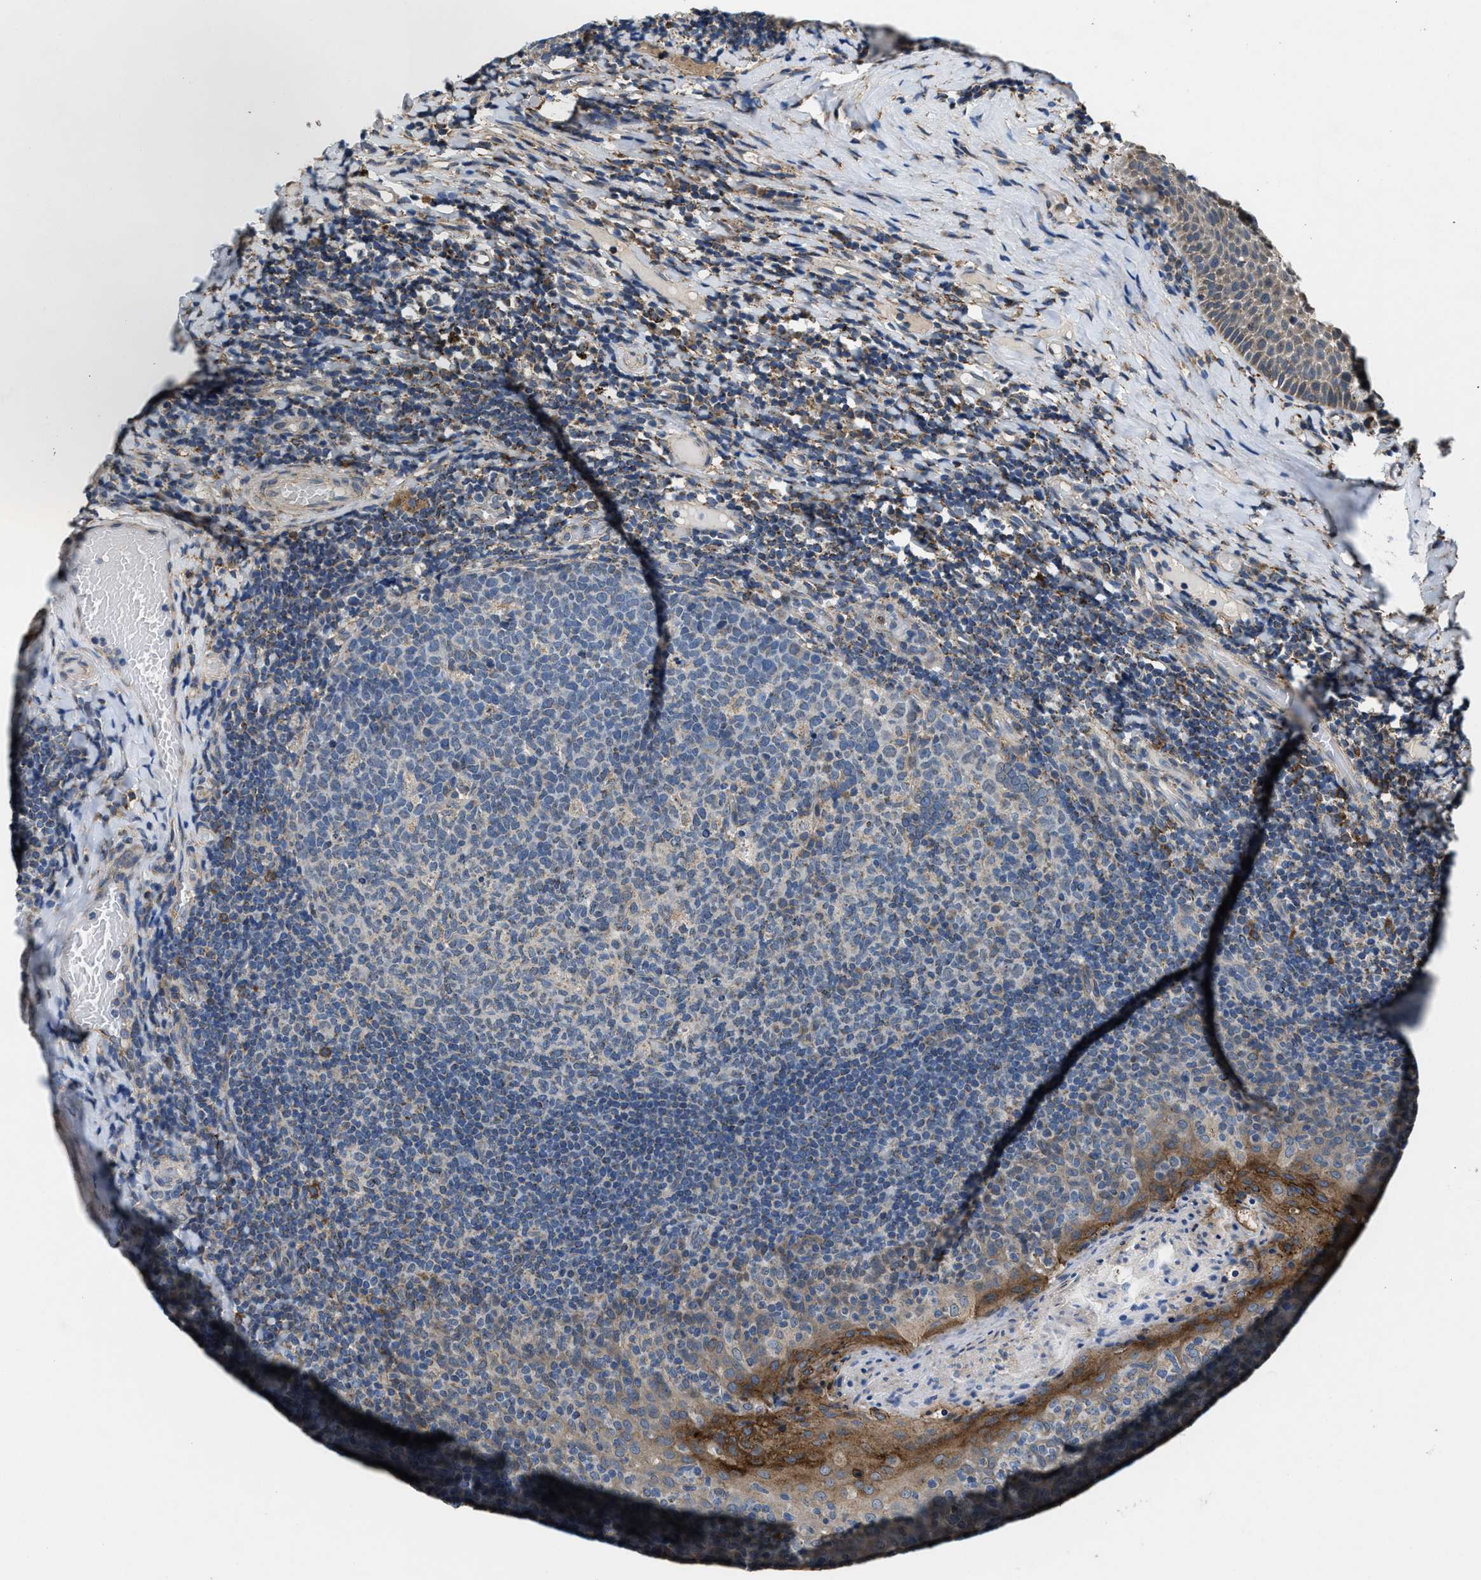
{"staining": {"intensity": "weak", "quantity": "<25%", "location": "cytoplasmic/membranous"}, "tissue": "tonsil", "cell_type": "Germinal center cells", "image_type": "normal", "snomed": [{"axis": "morphology", "description": "Normal tissue, NOS"}, {"axis": "topography", "description": "Tonsil"}], "caption": "DAB immunohistochemical staining of normal tonsil shows no significant expression in germinal center cells.", "gene": "PDP1", "patient": {"sex": "female", "age": 19}}